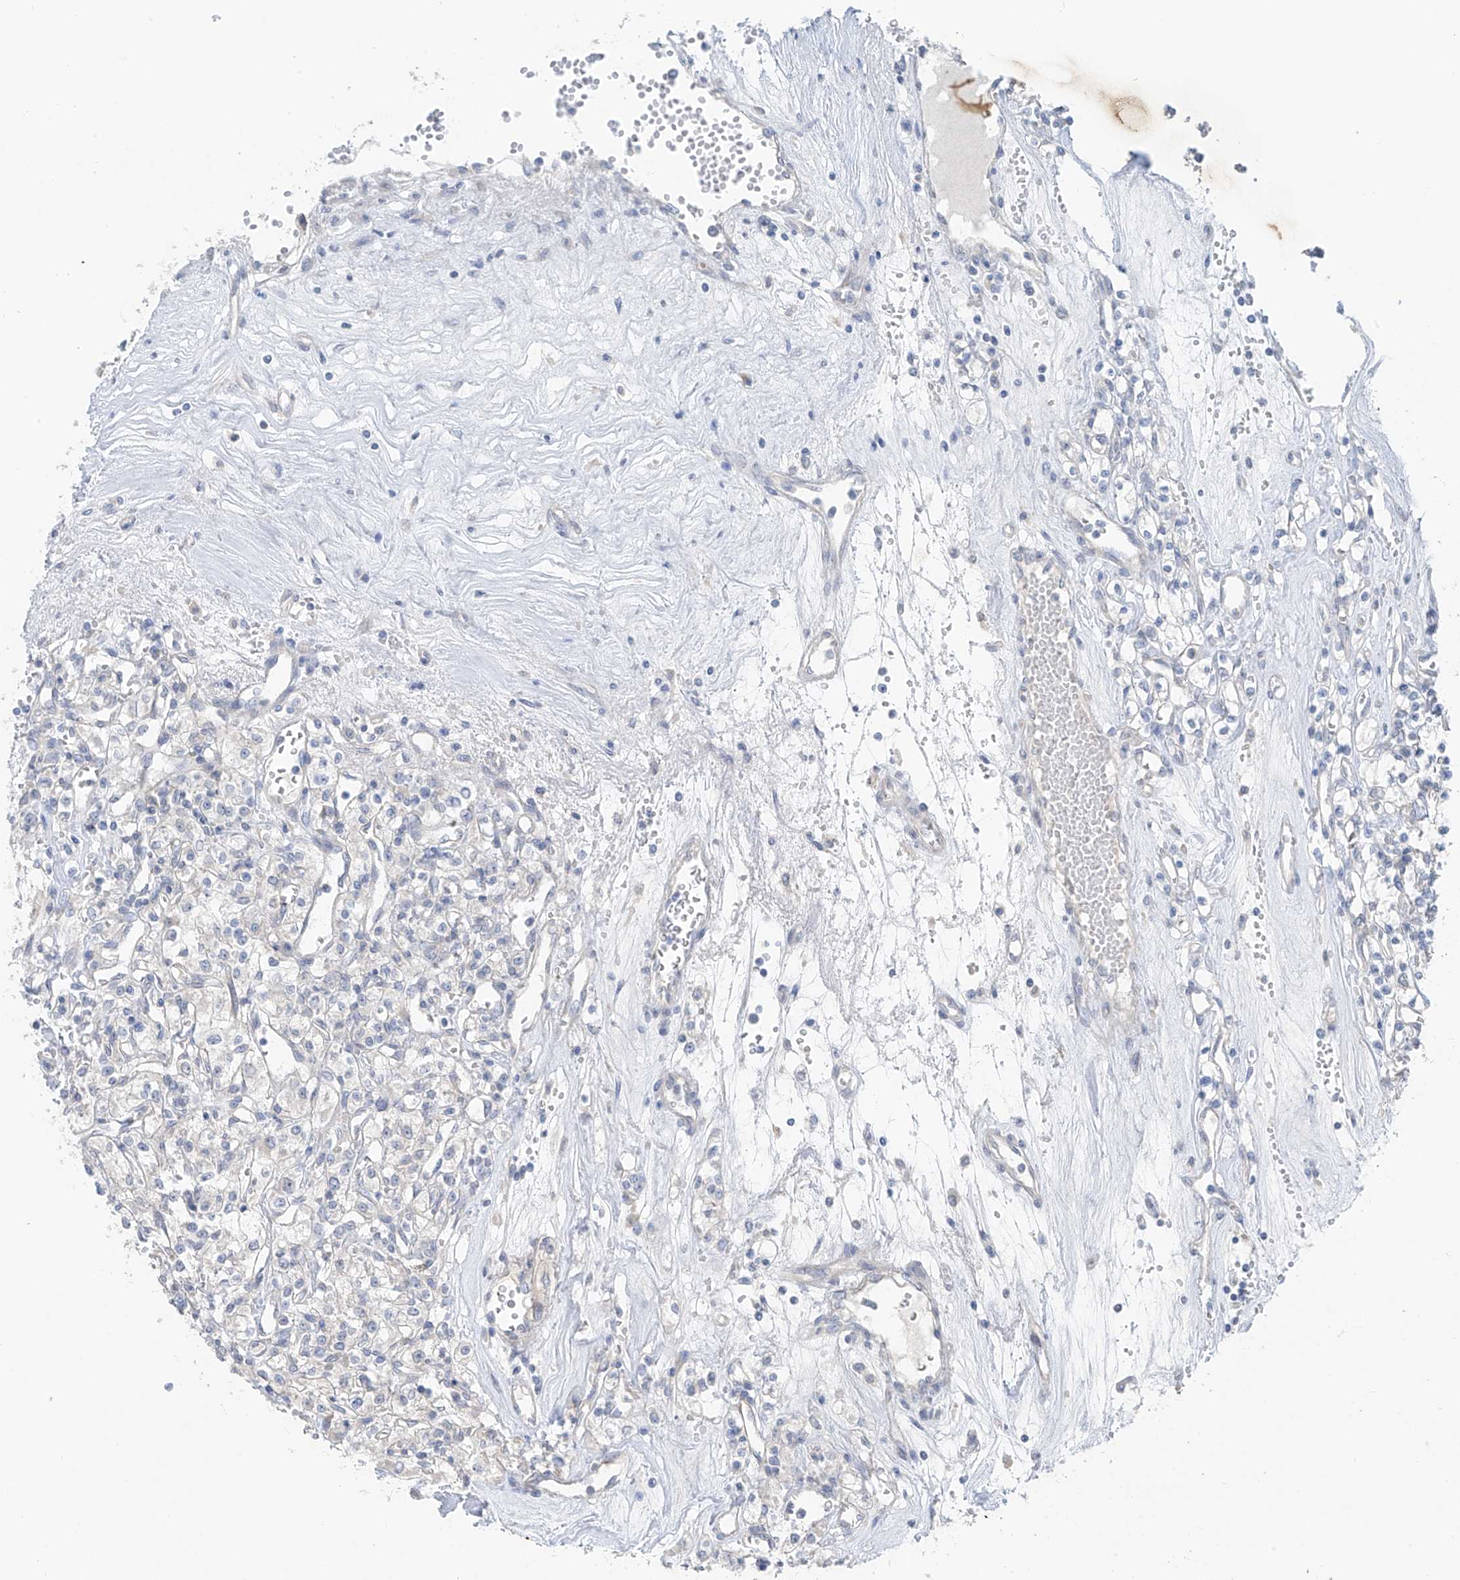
{"staining": {"intensity": "negative", "quantity": "none", "location": "none"}, "tissue": "renal cancer", "cell_type": "Tumor cells", "image_type": "cancer", "snomed": [{"axis": "morphology", "description": "Adenocarcinoma, NOS"}, {"axis": "topography", "description": "Kidney"}], "caption": "The IHC photomicrograph has no significant positivity in tumor cells of renal cancer tissue.", "gene": "NALCN", "patient": {"sex": "female", "age": 59}}